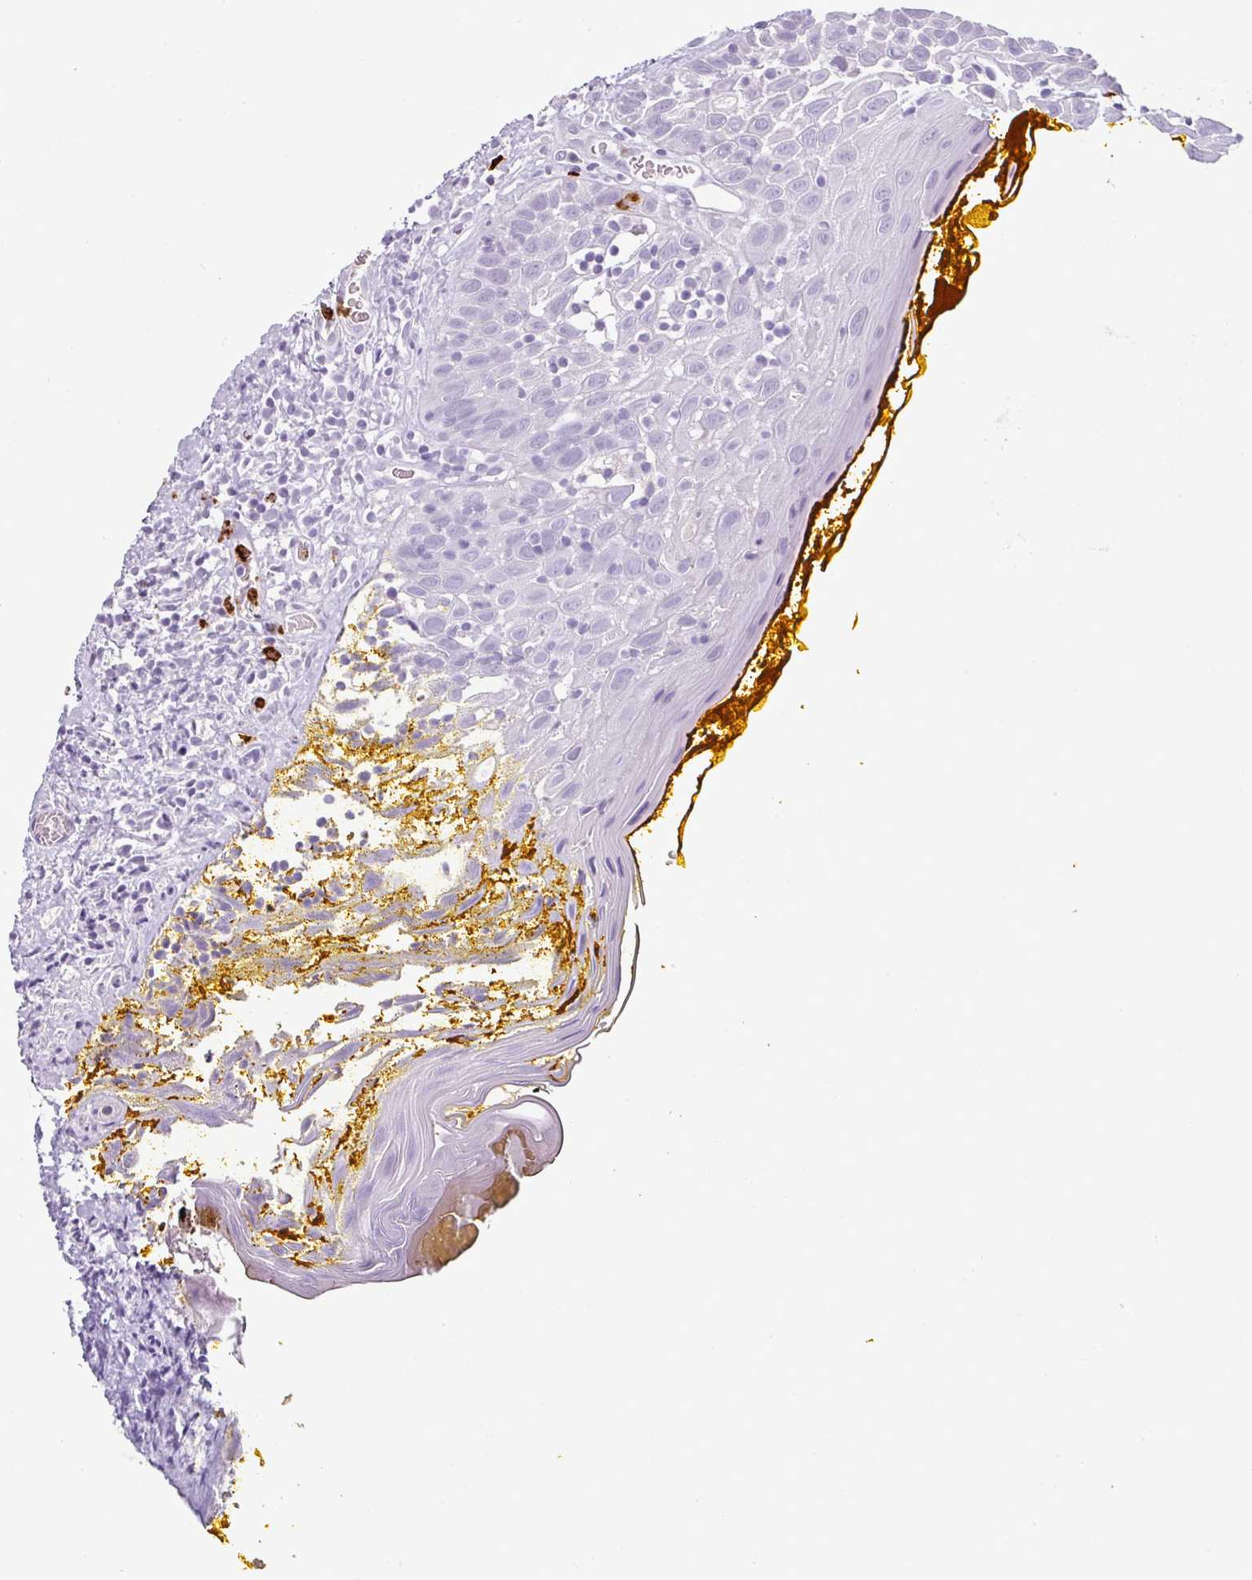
{"staining": {"intensity": "negative", "quantity": "none", "location": "none"}, "tissue": "oral mucosa", "cell_type": "Squamous epithelial cells", "image_type": "normal", "snomed": [{"axis": "morphology", "description": "Normal tissue, NOS"}, {"axis": "morphology", "description": "Squamous cell carcinoma, NOS"}, {"axis": "topography", "description": "Oral tissue"}, {"axis": "topography", "description": "Tounge, NOS"}, {"axis": "topography", "description": "Head-Neck"}], "caption": "A micrograph of human oral mucosa is negative for staining in squamous epithelial cells. The staining was performed using DAB to visualize the protein expression in brown, while the nuclei were stained in blue with hematoxylin (Magnification: 20x).", "gene": "CTSG", "patient": {"sex": "male", "age": 76}}